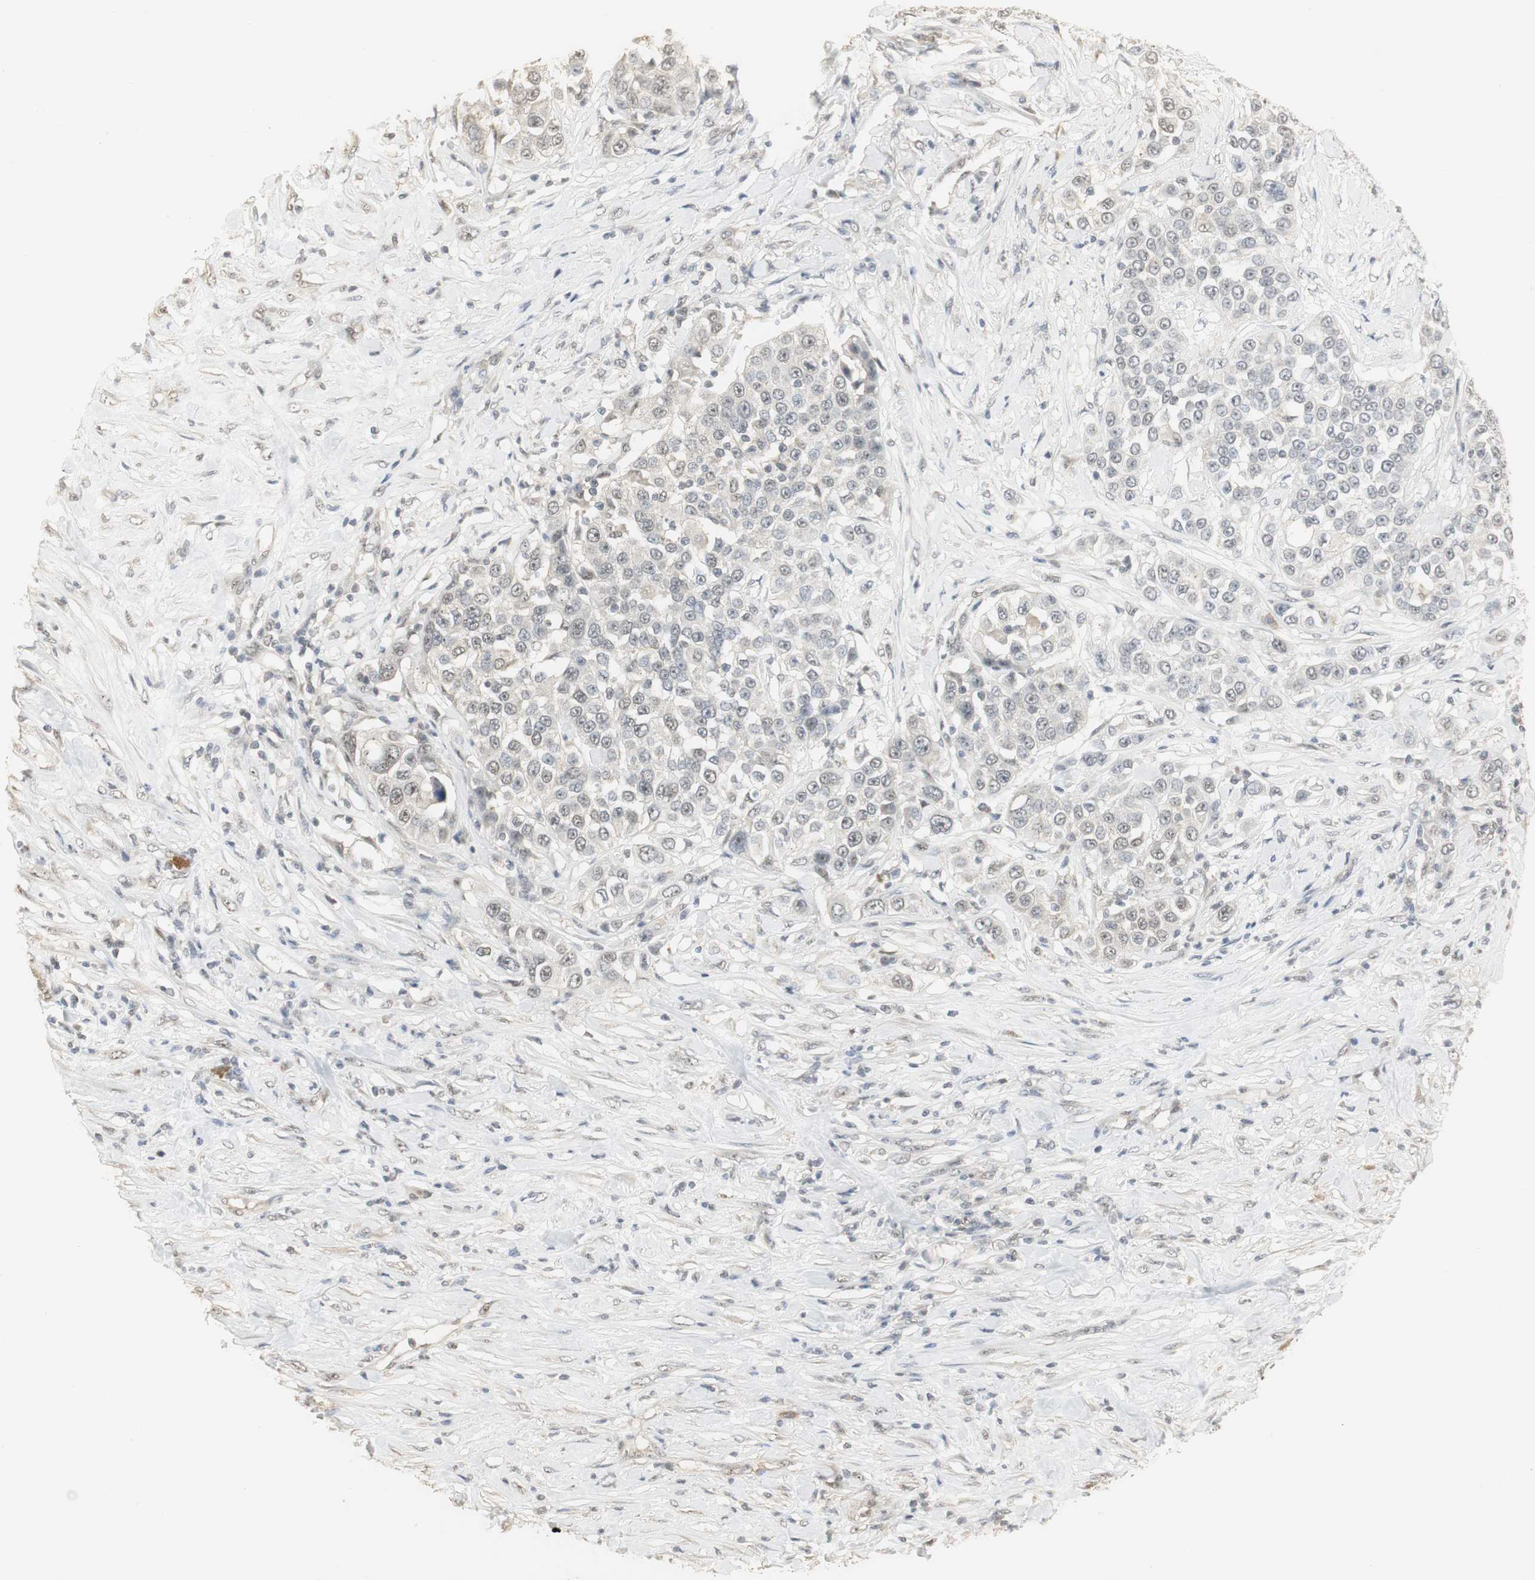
{"staining": {"intensity": "weak", "quantity": "<25%", "location": "cytoplasmic/membranous"}, "tissue": "urothelial cancer", "cell_type": "Tumor cells", "image_type": "cancer", "snomed": [{"axis": "morphology", "description": "Urothelial carcinoma, High grade"}, {"axis": "topography", "description": "Urinary bladder"}], "caption": "Tumor cells show no significant protein staining in high-grade urothelial carcinoma.", "gene": "ELOA", "patient": {"sex": "female", "age": 80}}